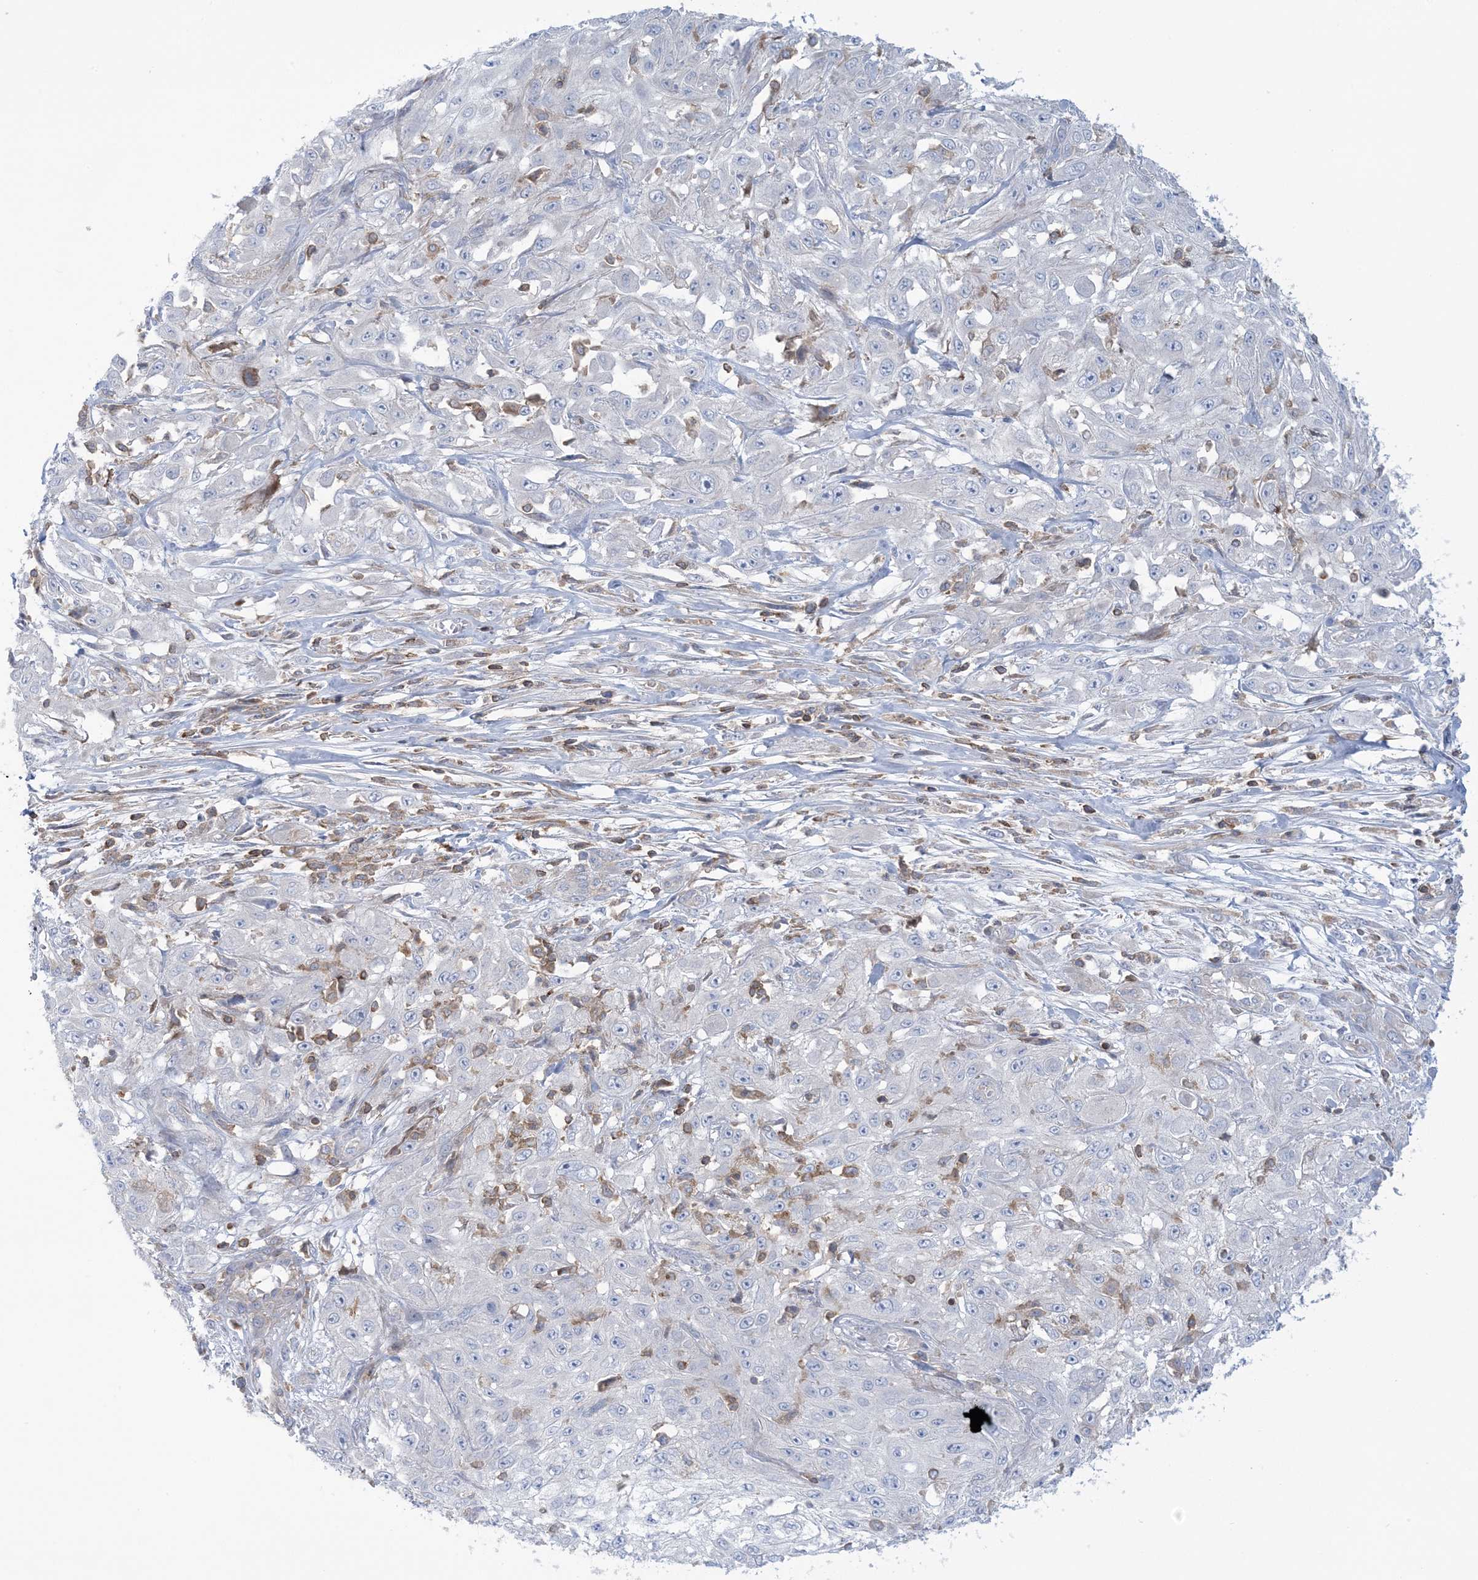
{"staining": {"intensity": "negative", "quantity": "none", "location": "none"}, "tissue": "skin cancer", "cell_type": "Tumor cells", "image_type": "cancer", "snomed": [{"axis": "morphology", "description": "Squamous cell carcinoma, NOS"}, {"axis": "morphology", "description": "Squamous cell carcinoma, metastatic, NOS"}, {"axis": "topography", "description": "Skin"}, {"axis": "topography", "description": "Lymph node"}], "caption": "A micrograph of human skin cancer (squamous cell carcinoma) is negative for staining in tumor cells. (Stains: DAB (3,3'-diaminobenzidine) IHC with hematoxylin counter stain, Microscopy: brightfield microscopy at high magnification).", "gene": "ARHGAP30", "patient": {"sex": "male", "age": 75}}